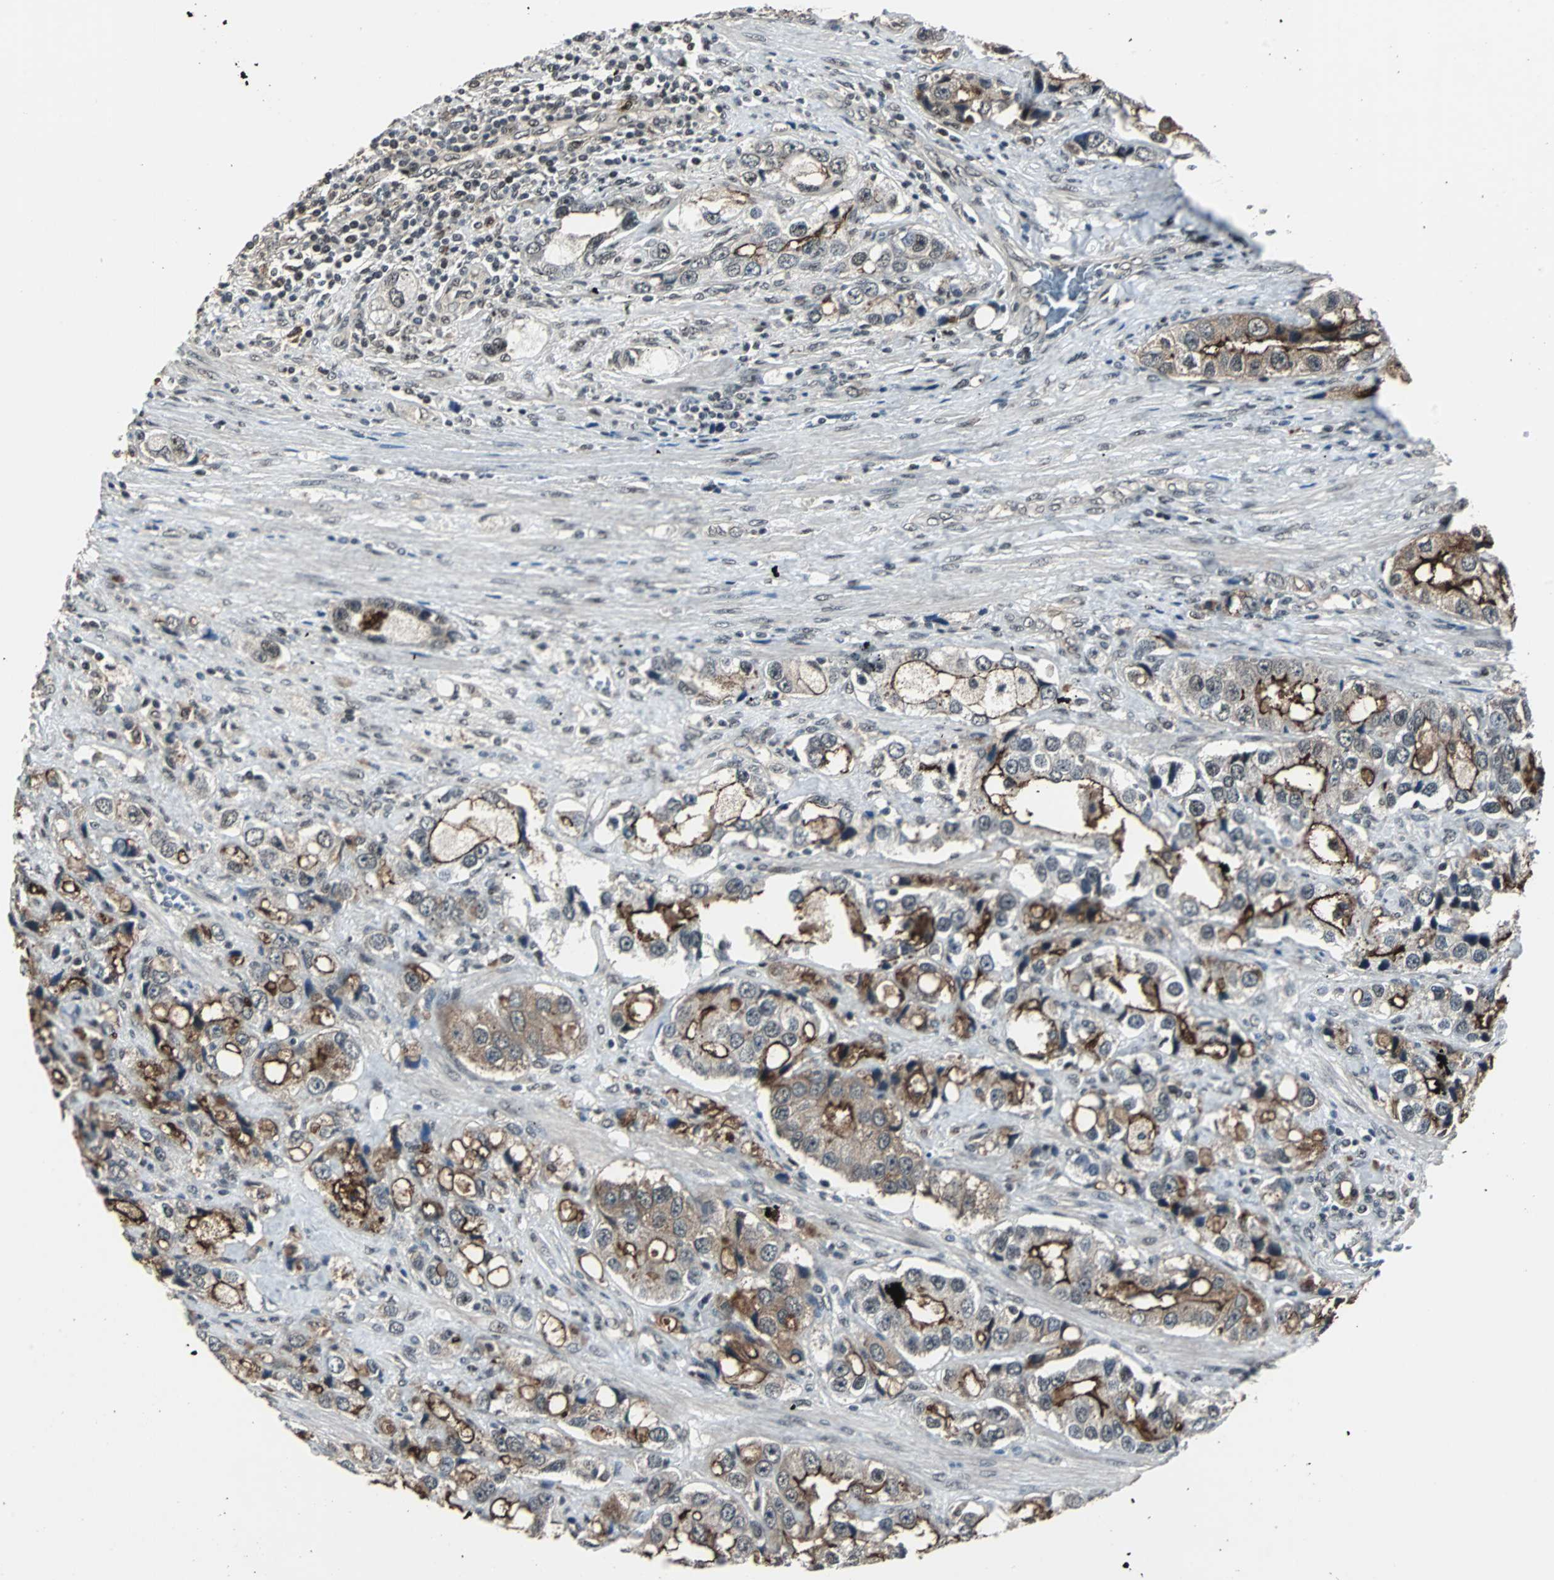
{"staining": {"intensity": "strong", "quantity": ">75%", "location": "cytoplasmic/membranous"}, "tissue": "prostate cancer", "cell_type": "Tumor cells", "image_type": "cancer", "snomed": [{"axis": "morphology", "description": "Adenocarcinoma, High grade"}, {"axis": "topography", "description": "Prostate"}], "caption": "Prostate adenocarcinoma (high-grade) tissue demonstrates strong cytoplasmic/membranous staining in about >75% of tumor cells The staining was performed using DAB to visualize the protein expression in brown, while the nuclei were stained in blue with hematoxylin (Magnification: 20x).", "gene": "MKX", "patient": {"sex": "male", "age": 63}}